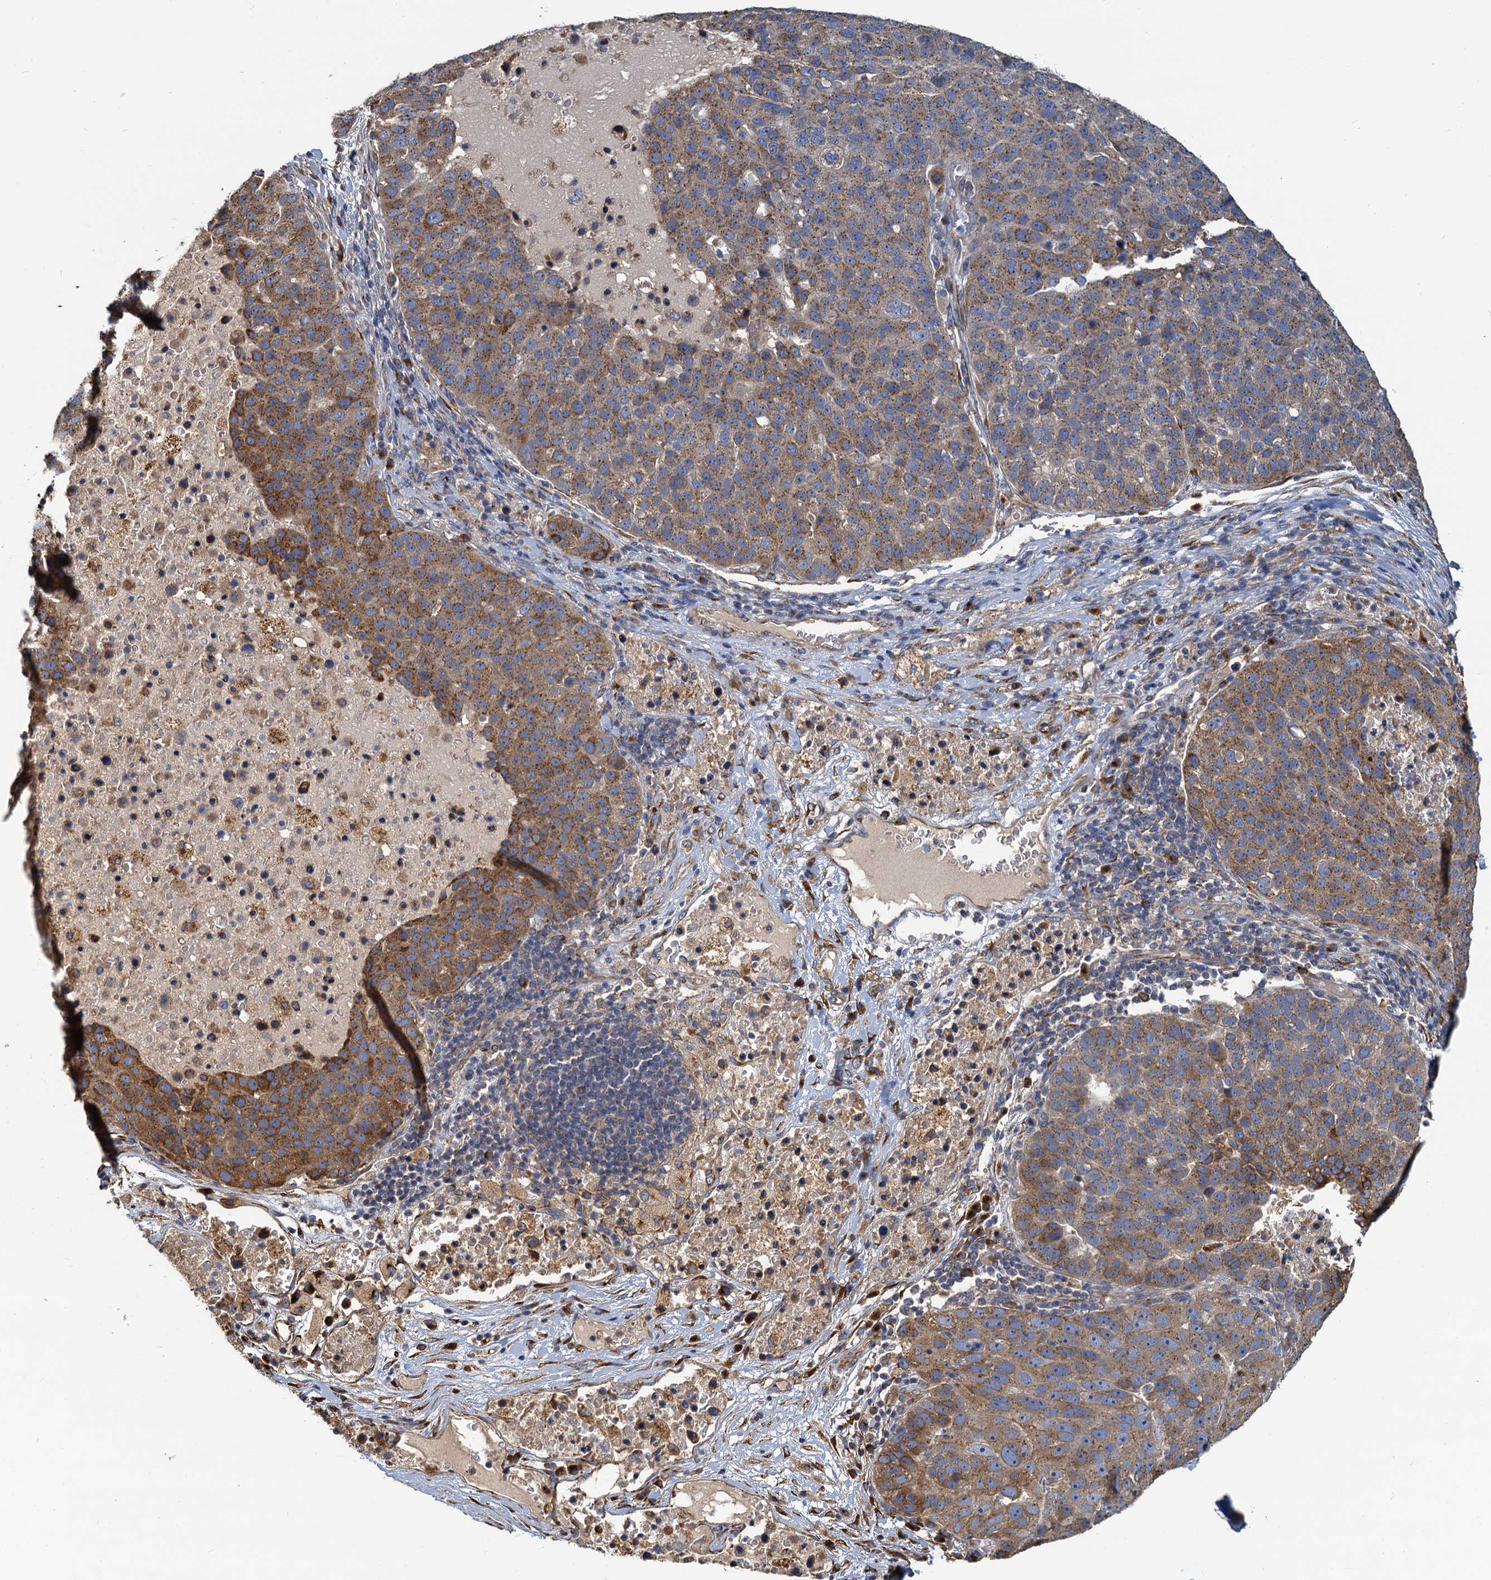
{"staining": {"intensity": "moderate", "quantity": ">75%", "location": "cytoplasmic/membranous"}, "tissue": "pancreatic cancer", "cell_type": "Tumor cells", "image_type": "cancer", "snomed": [{"axis": "morphology", "description": "Adenocarcinoma, NOS"}, {"axis": "topography", "description": "Pancreas"}], "caption": "Pancreatic cancer stained with a brown dye exhibits moderate cytoplasmic/membranous positive staining in about >75% of tumor cells.", "gene": "NKAPD1", "patient": {"sex": "female", "age": 61}}